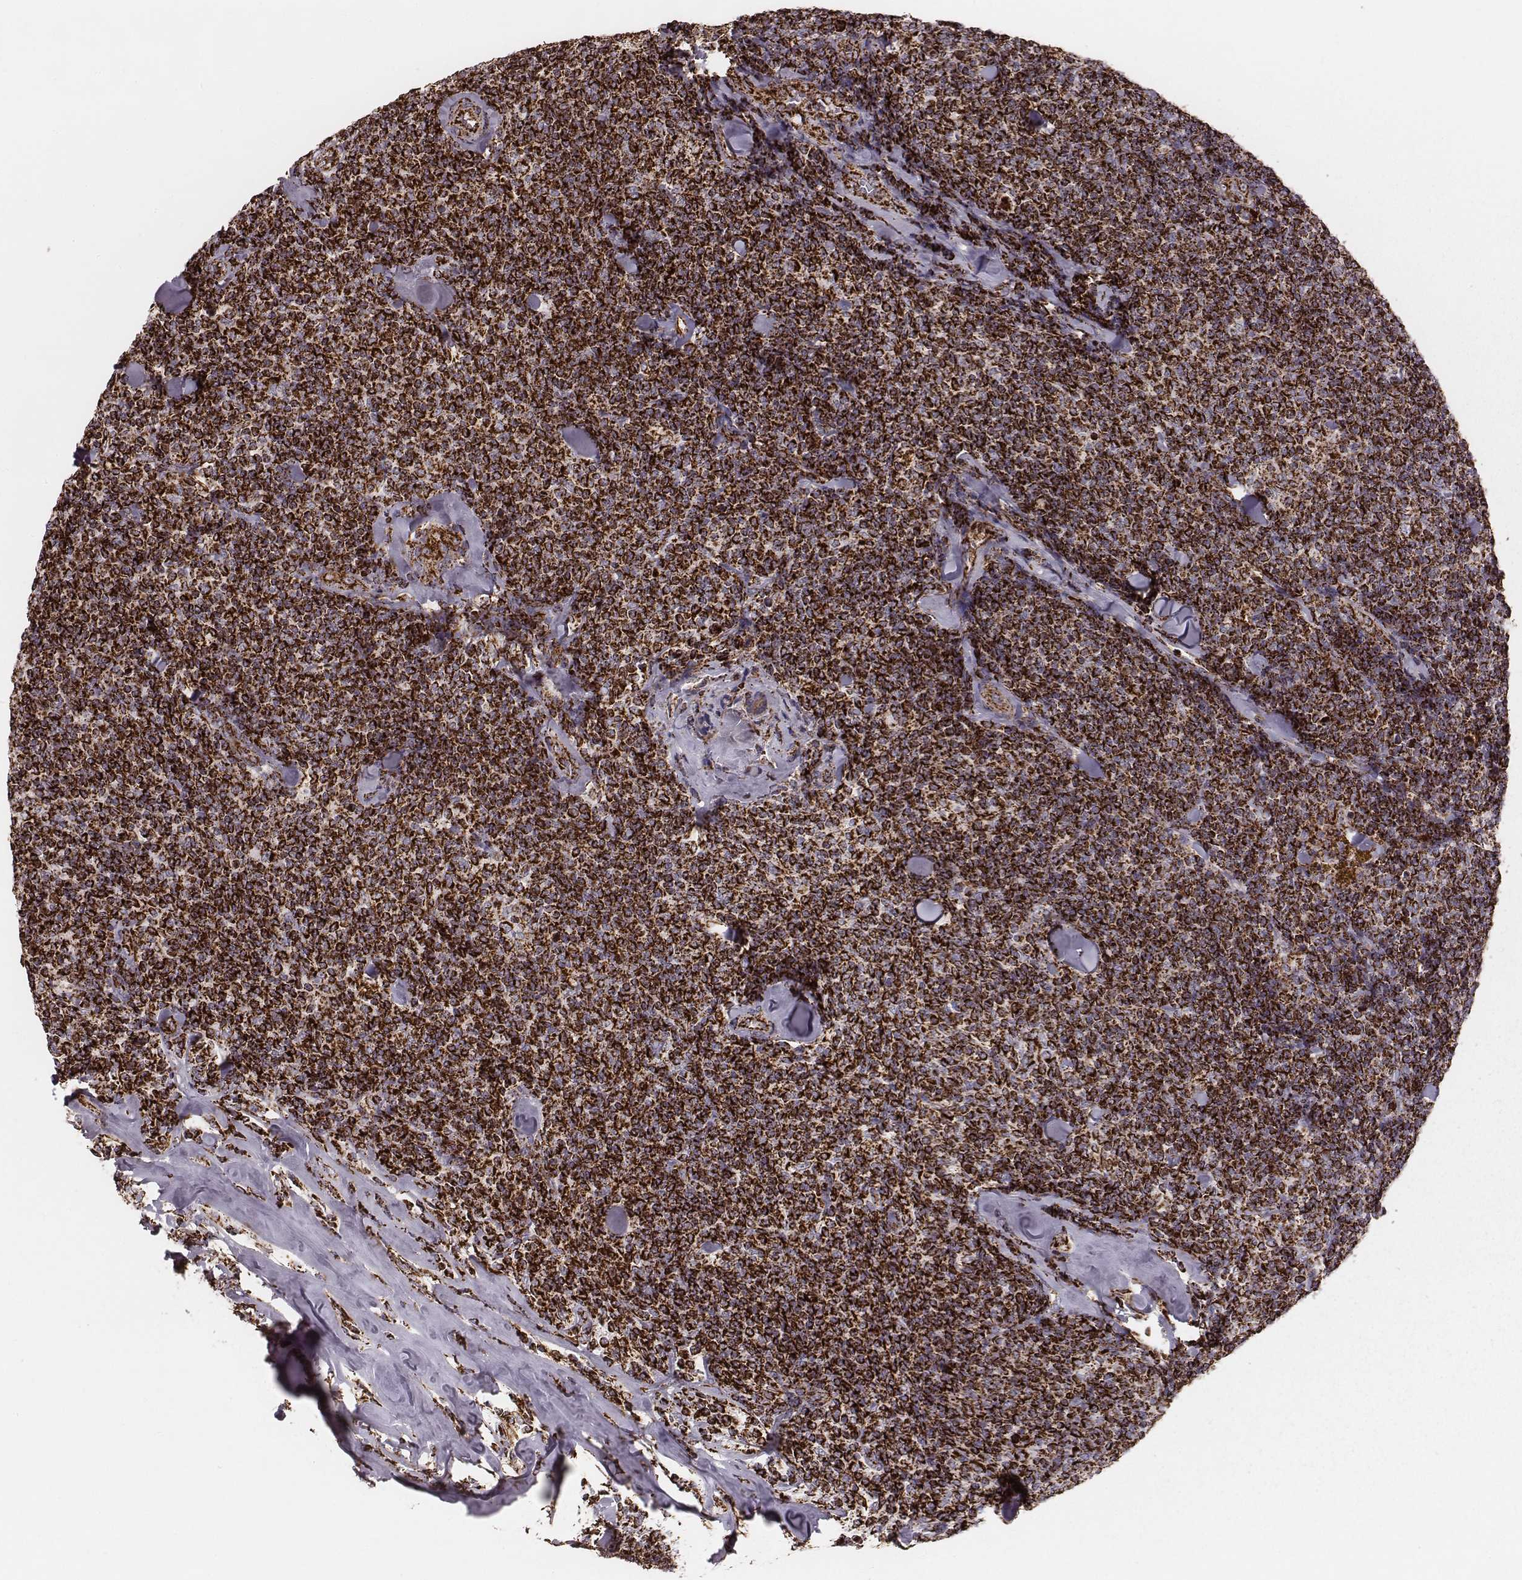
{"staining": {"intensity": "strong", "quantity": ">75%", "location": "cytoplasmic/membranous"}, "tissue": "lymphoma", "cell_type": "Tumor cells", "image_type": "cancer", "snomed": [{"axis": "morphology", "description": "Malignant lymphoma, non-Hodgkin's type, Low grade"}, {"axis": "topography", "description": "Lymph node"}], "caption": "Immunohistochemical staining of human lymphoma displays strong cytoplasmic/membranous protein expression in approximately >75% of tumor cells.", "gene": "TUFM", "patient": {"sex": "female", "age": 56}}